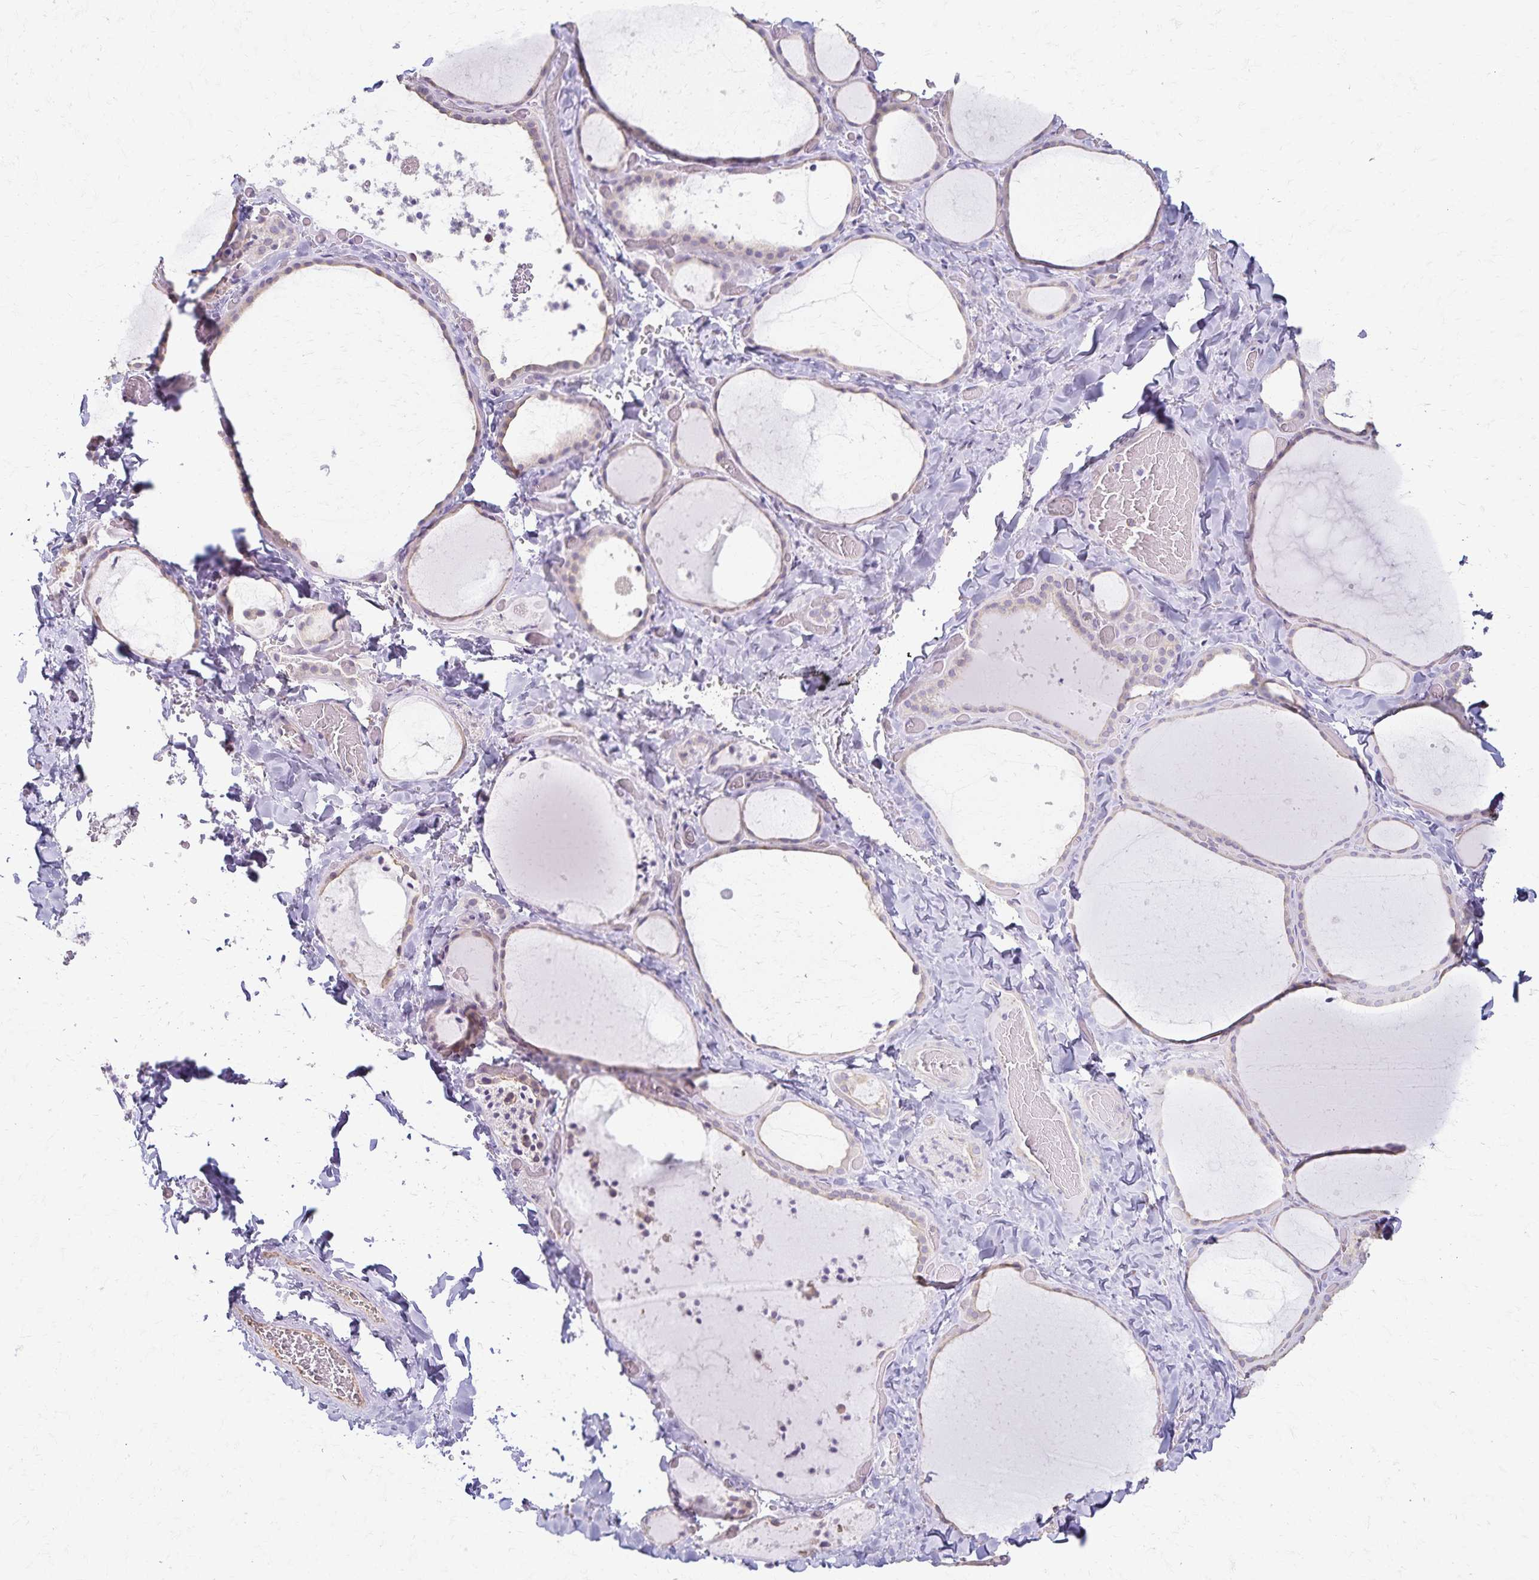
{"staining": {"intensity": "negative", "quantity": "none", "location": "none"}, "tissue": "thyroid gland", "cell_type": "Glandular cells", "image_type": "normal", "snomed": [{"axis": "morphology", "description": "Normal tissue, NOS"}, {"axis": "topography", "description": "Thyroid gland"}], "caption": "A high-resolution histopathology image shows immunohistochemistry staining of unremarkable thyroid gland, which displays no significant positivity in glandular cells.", "gene": "KISS1", "patient": {"sex": "female", "age": 36}}